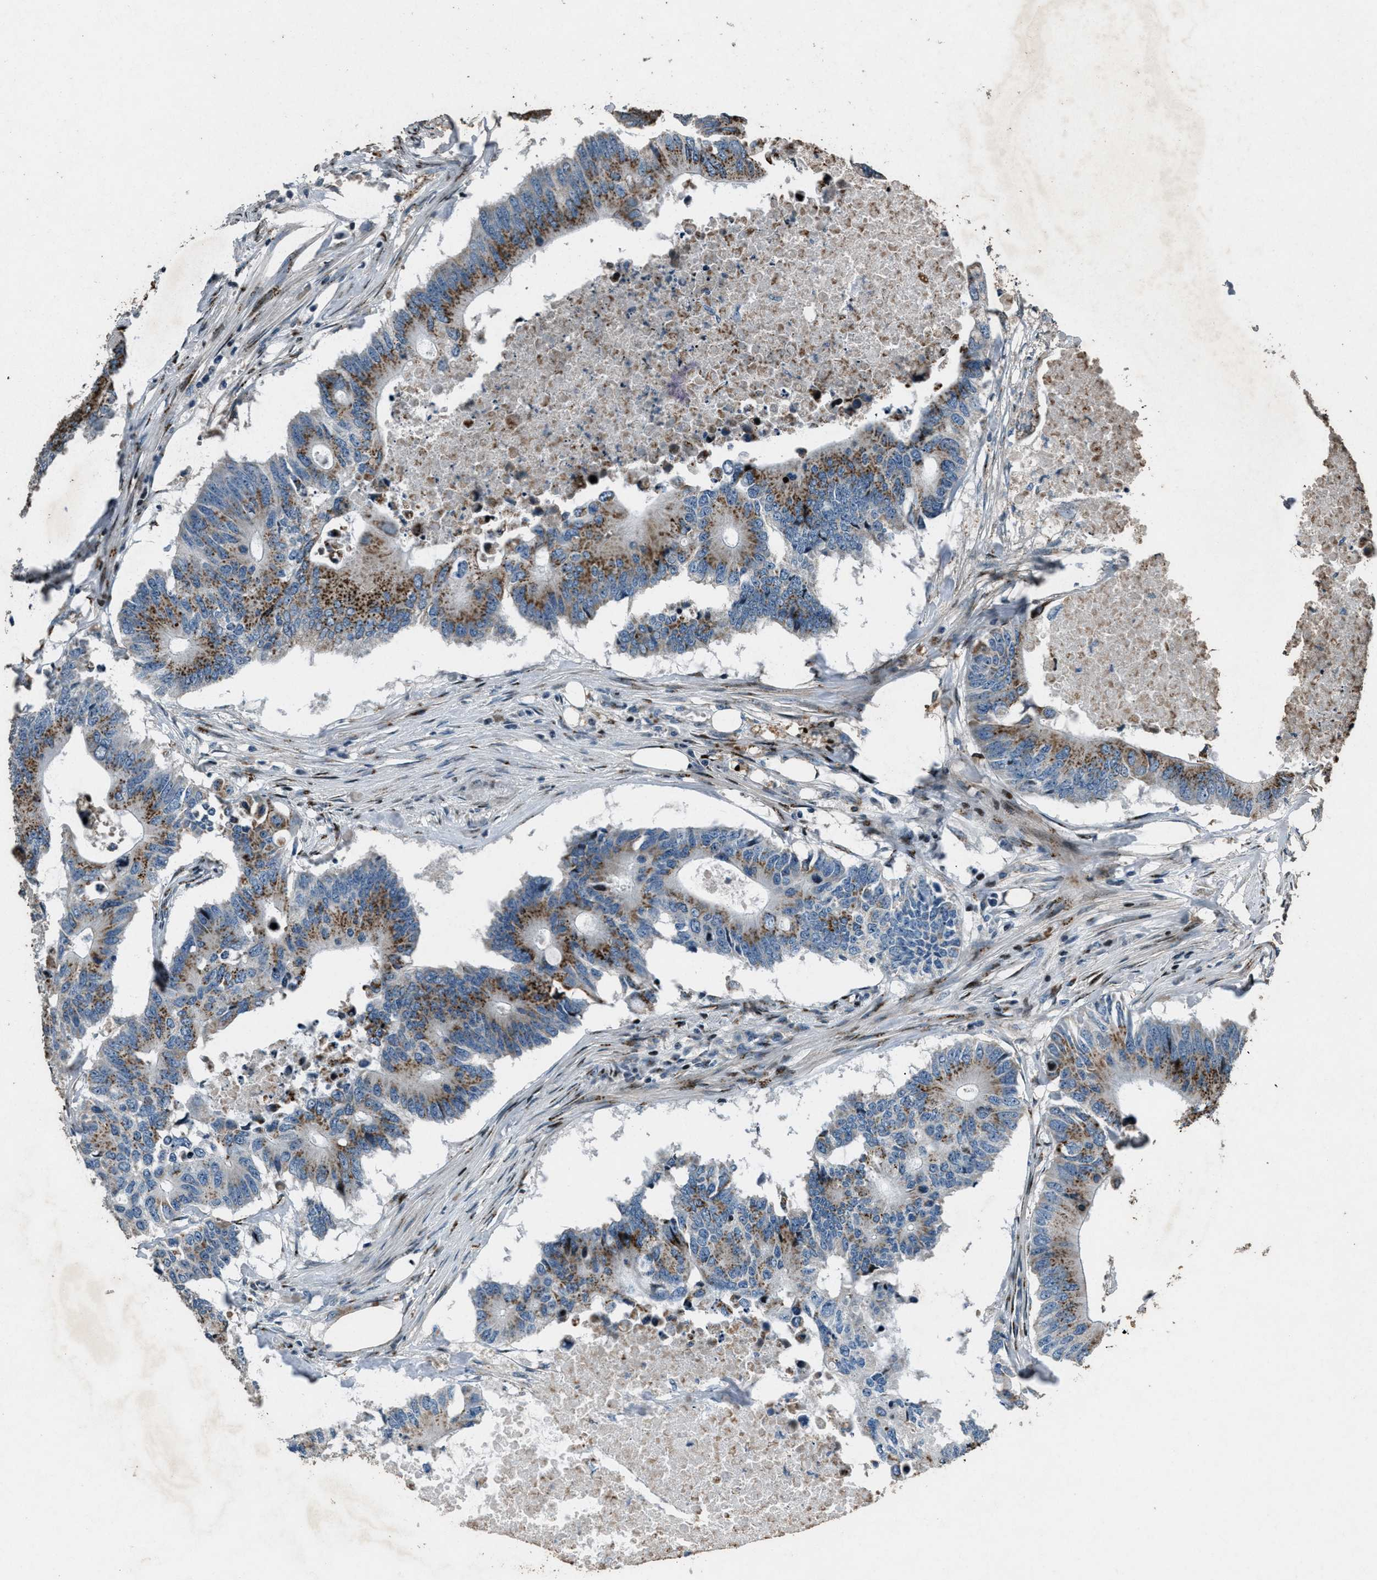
{"staining": {"intensity": "moderate", "quantity": ">75%", "location": "cytoplasmic/membranous"}, "tissue": "colorectal cancer", "cell_type": "Tumor cells", "image_type": "cancer", "snomed": [{"axis": "morphology", "description": "Adenocarcinoma, NOS"}, {"axis": "topography", "description": "Colon"}], "caption": "Adenocarcinoma (colorectal) tissue exhibits moderate cytoplasmic/membranous positivity in about >75% of tumor cells", "gene": "GPC6", "patient": {"sex": "male", "age": 71}}